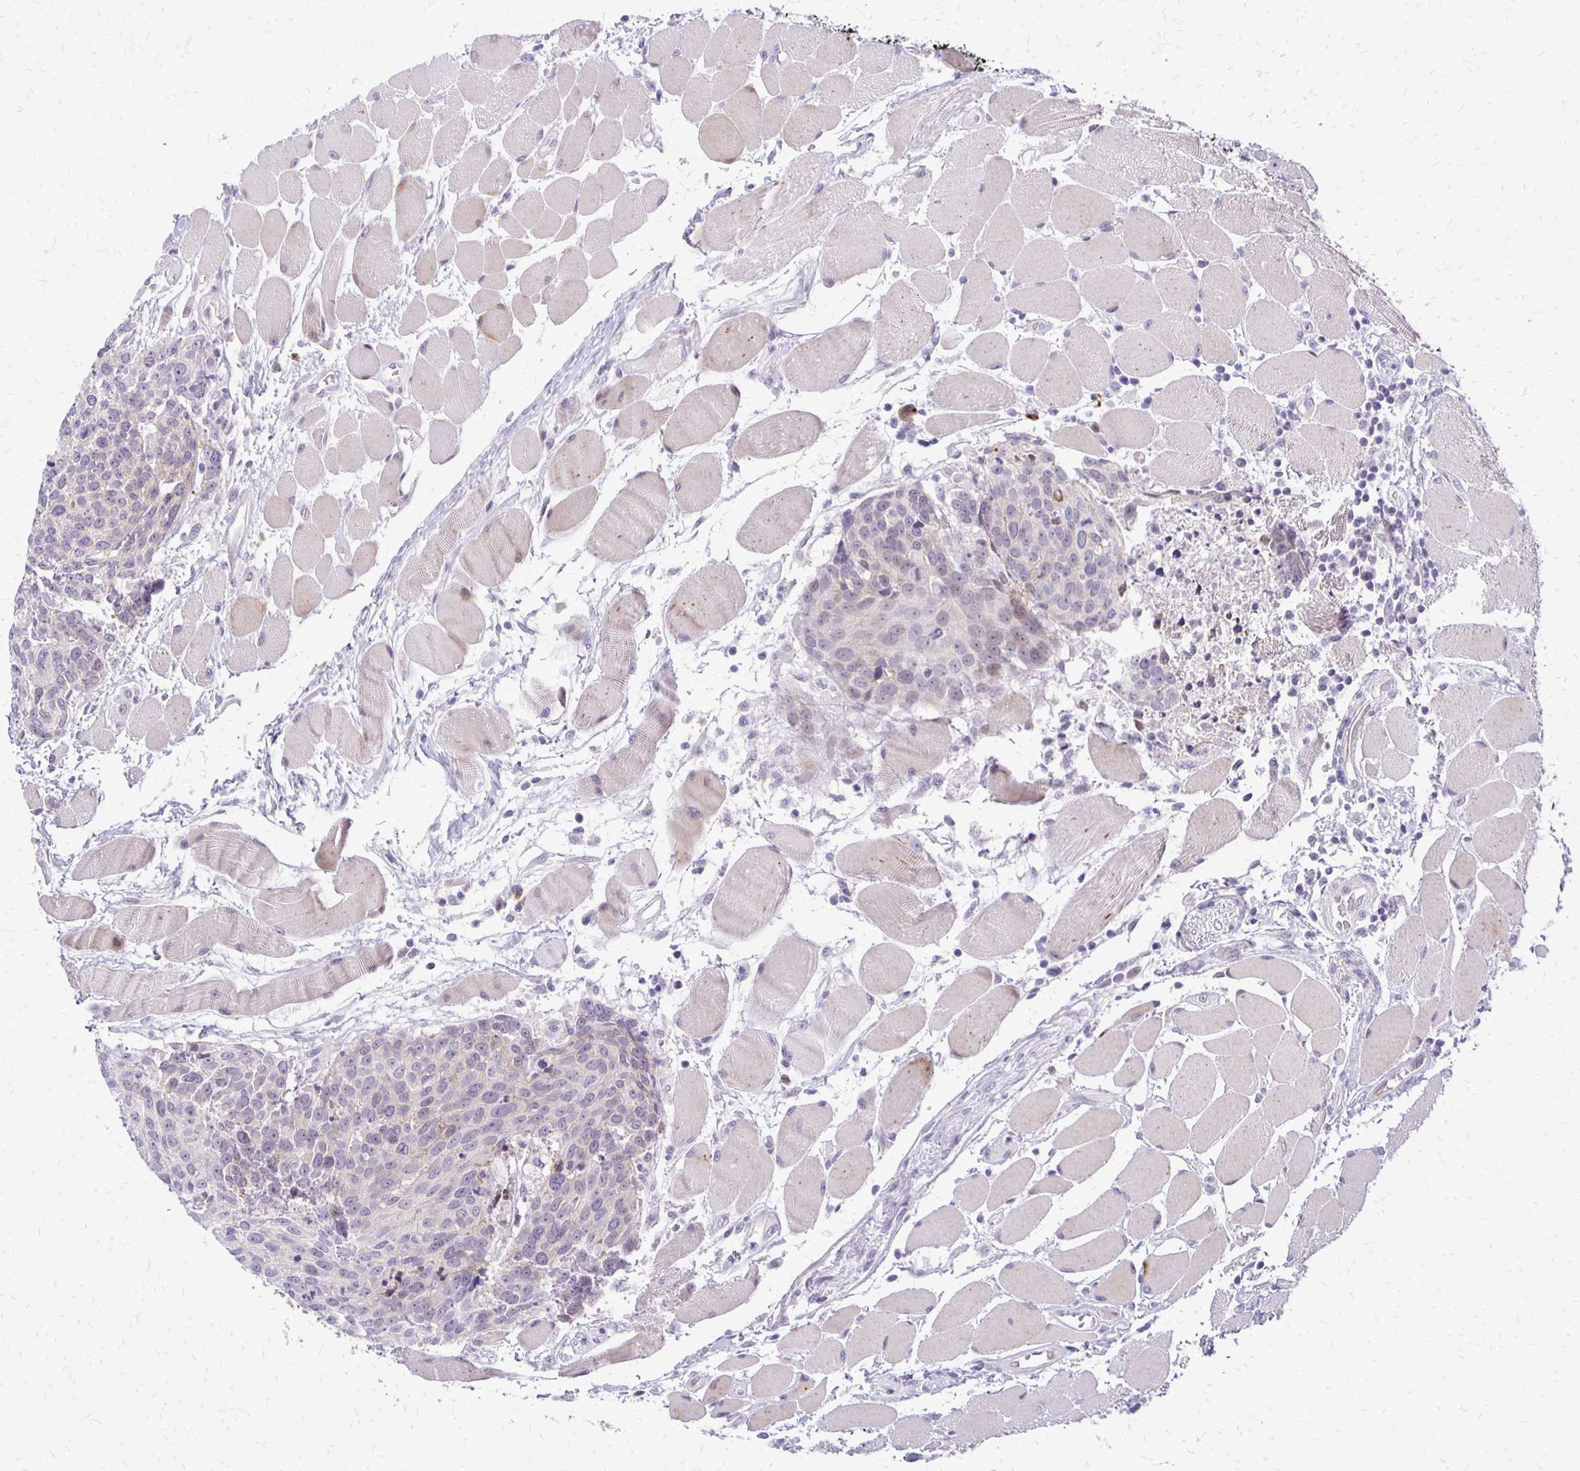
{"staining": {"intensity": "negative", "quantity": "none", "location": "none"}, "tissue": "head and neck cancer", "cell_type": "Tumor cells", "image_type": "cancer", "snomed": [{"axis": "morphology", "description": "Squamous cell carcinoma, NOS"}, {"axis": "topography", "description": "Oral tissue"}, {"axis": "topography", "description": "Head-Neck"}], "caption": "A high-resolution image shows IHC staining of squamous cell carcinoma (head and neck), which exhibits no significant staining in tumor cells.", "gene": "EPYC", "patient": {"sex": "male", "age": 64}}